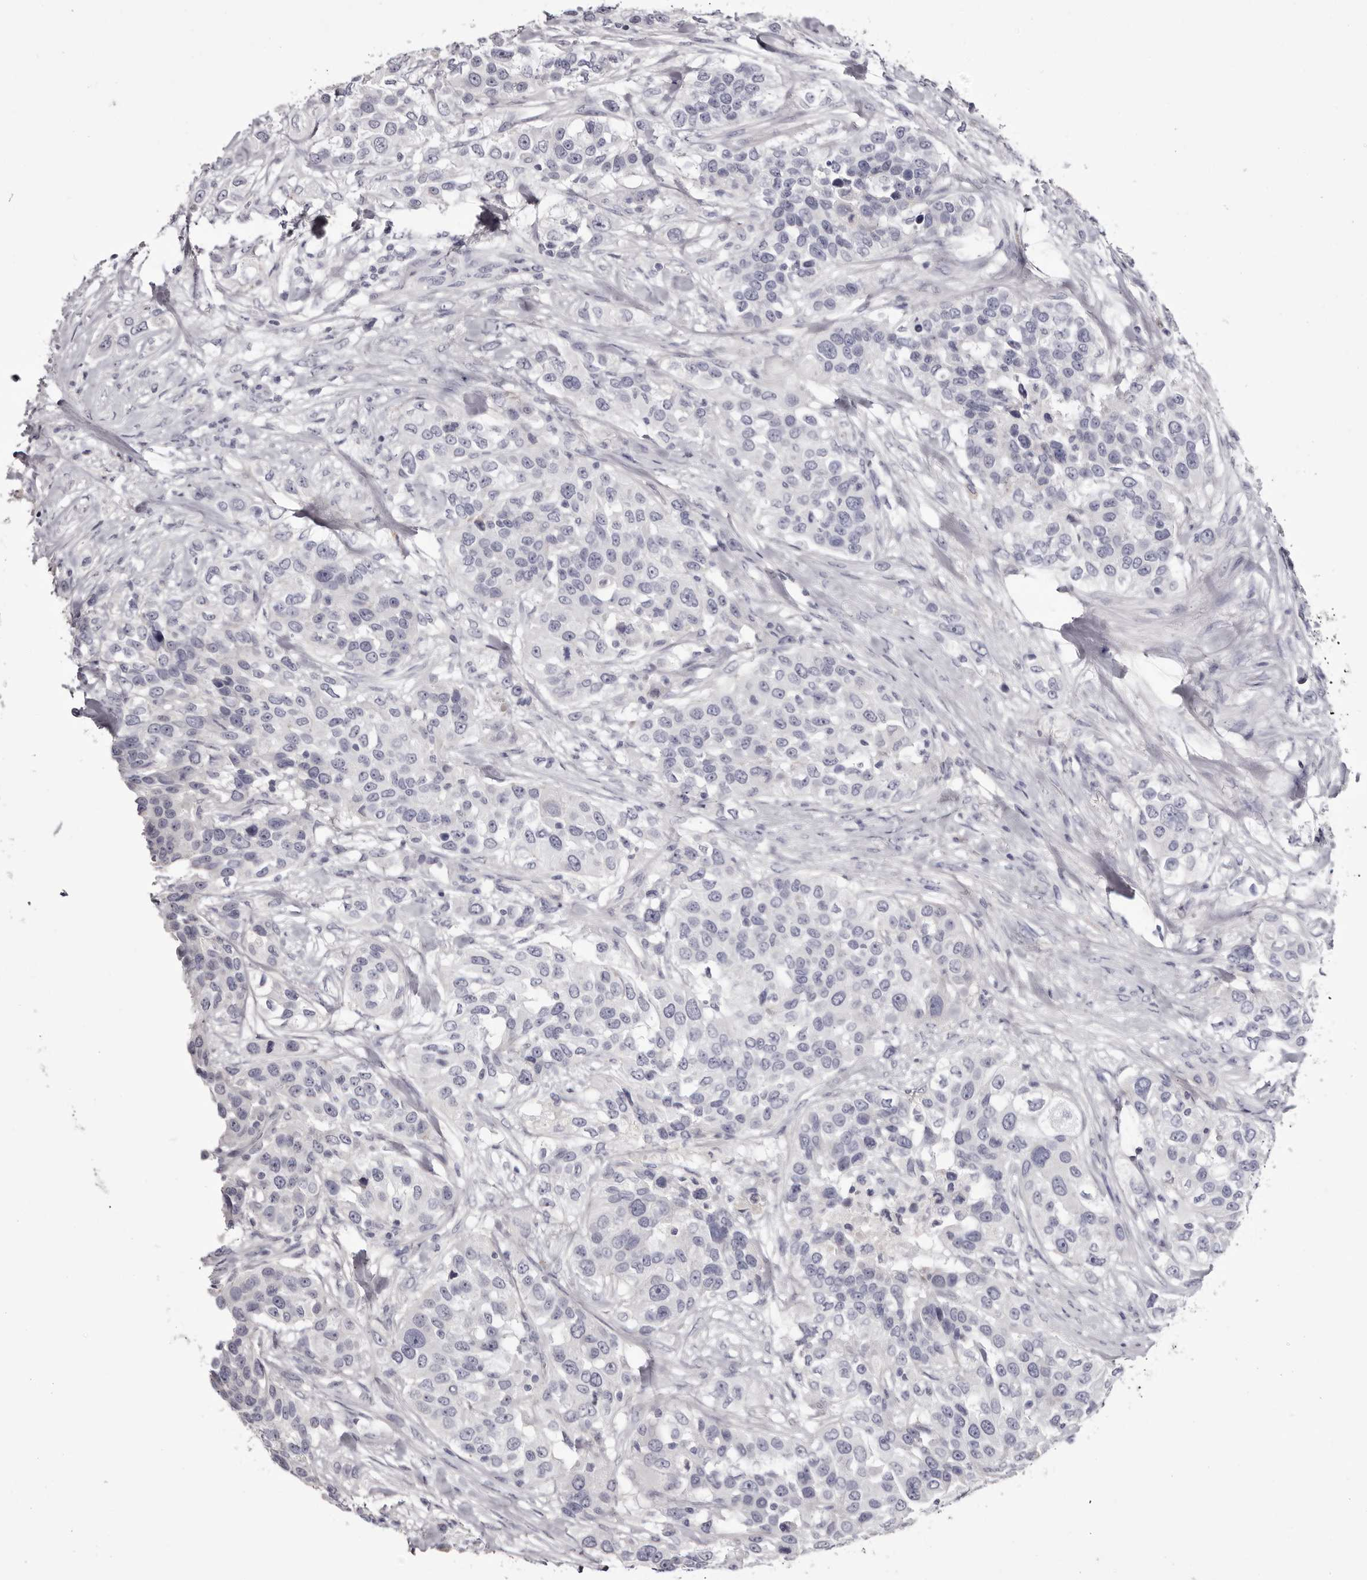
{"staining": {"intensity": "negative", "quantity": "none", "location": "none"}, "tissue": "urothelial cancer", "cell_type": "Tumor cells", "image_type": "cancer", "snomed": [{"axis": "morphology", "description": "Urothelial carcinoma, High grade"}, {"axis": "topography", "description": "Urinary bladder"}], "caption": "Urothelial carcinoma (high-grade) stained for a protein using immunohistochemistry (IHC) exhibits no positivity tumor cells.", "gene": "CA6", "patient": {"sex": "female", "age": 80}}